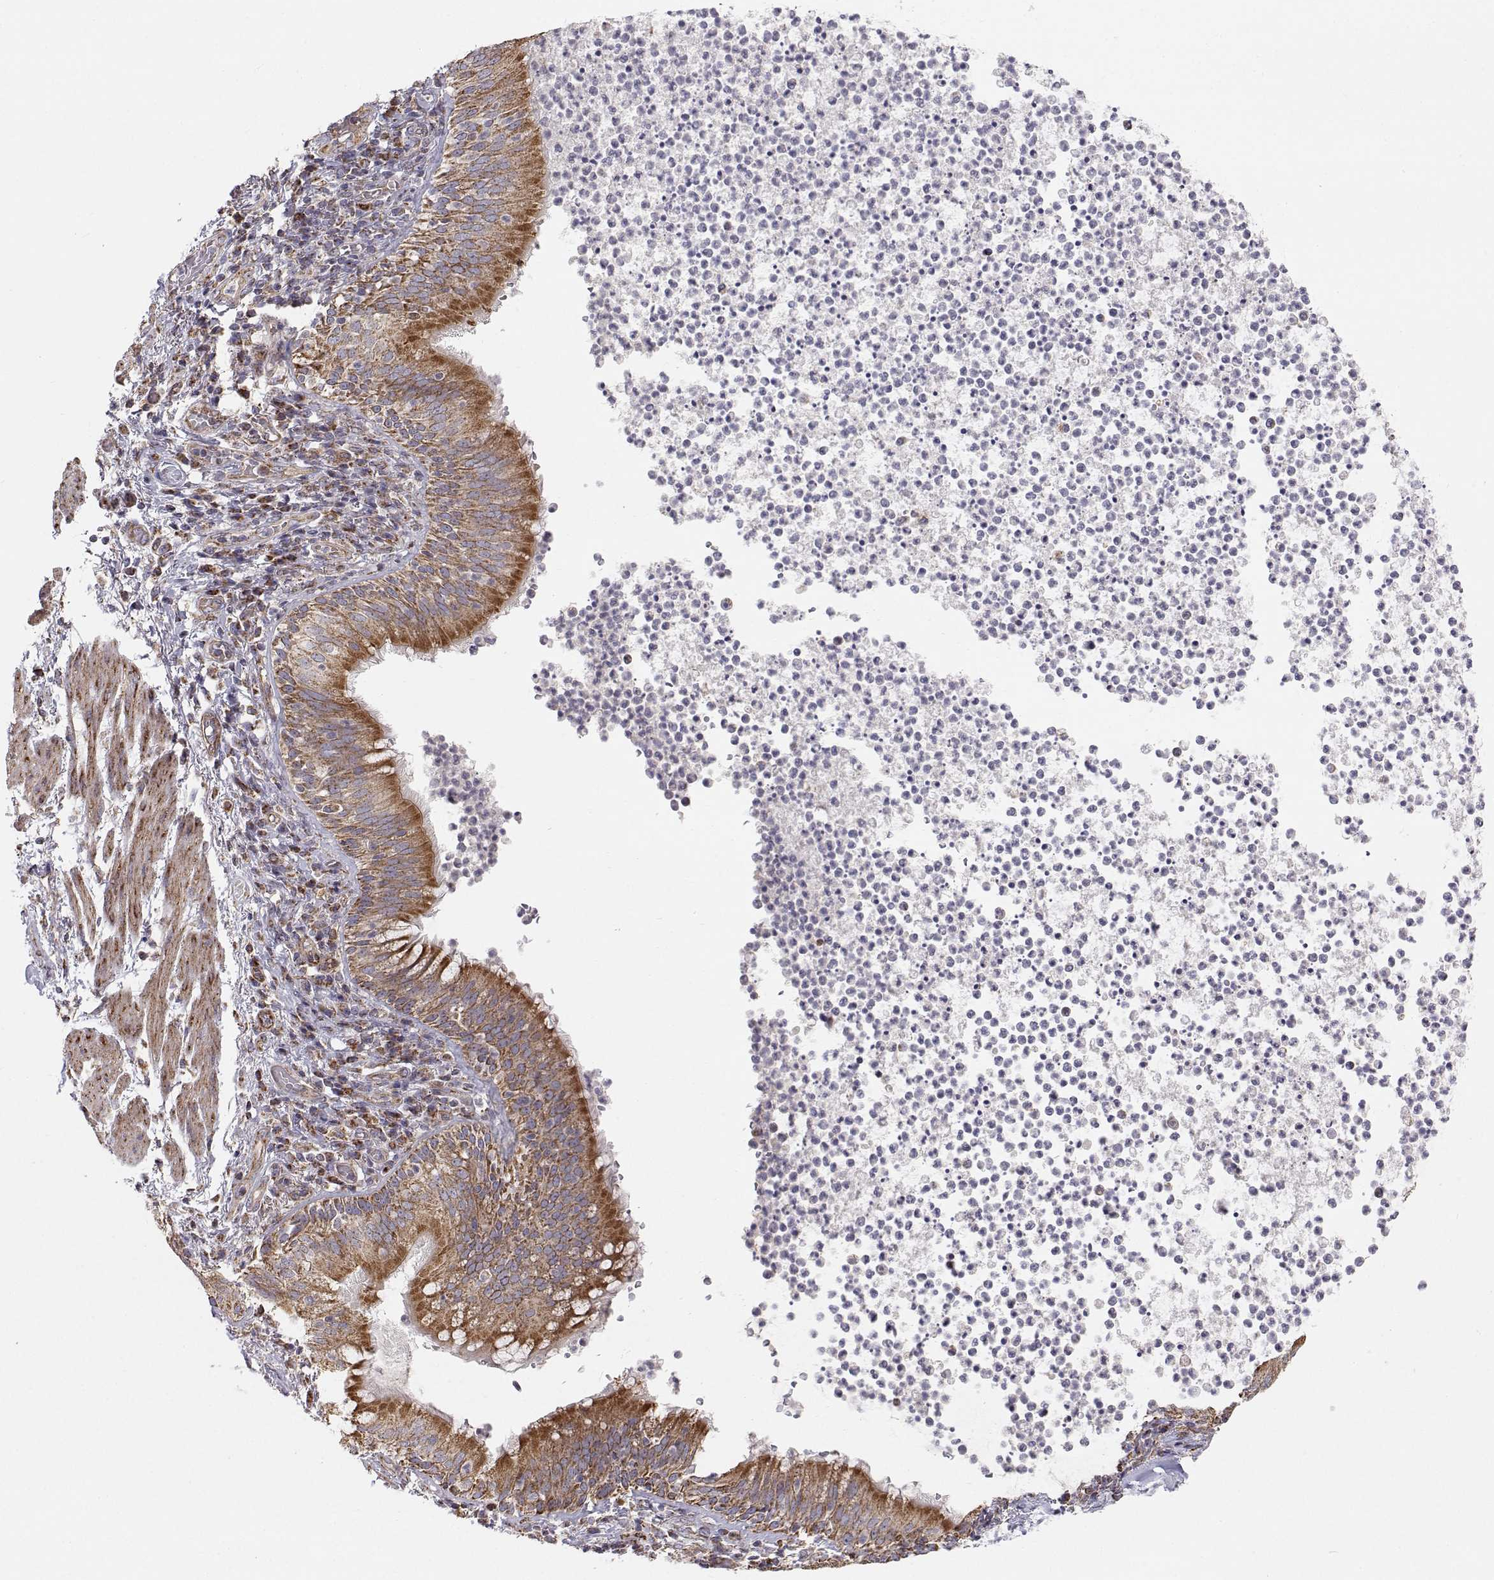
{"staining": {"intensity": "strong", "quantity": ">75%", "location": "cytoplasmic/membranous"}, "tissue": "bronchus", "cell_type": "Respiratory epithelial cells", "image_type": "normal", "snomed": [{"axis": "morphology", "description": "Normal tissue, NOS"}, {"axis": "topography", "description": "Lymph node"}, {"axis": "topography", "description": "Bronchus"}], "caption": "Immunohistochemistry (IHC) histopathology image of unremarkable human bronchus stained for a protein (brown), which exhibits high levels of strong cytoplasmic/membranous expression in approximately >75% of respiratory epithelial cells.", "gene": "SPICE1", "patient": {"sex": "male", "age": 56}}